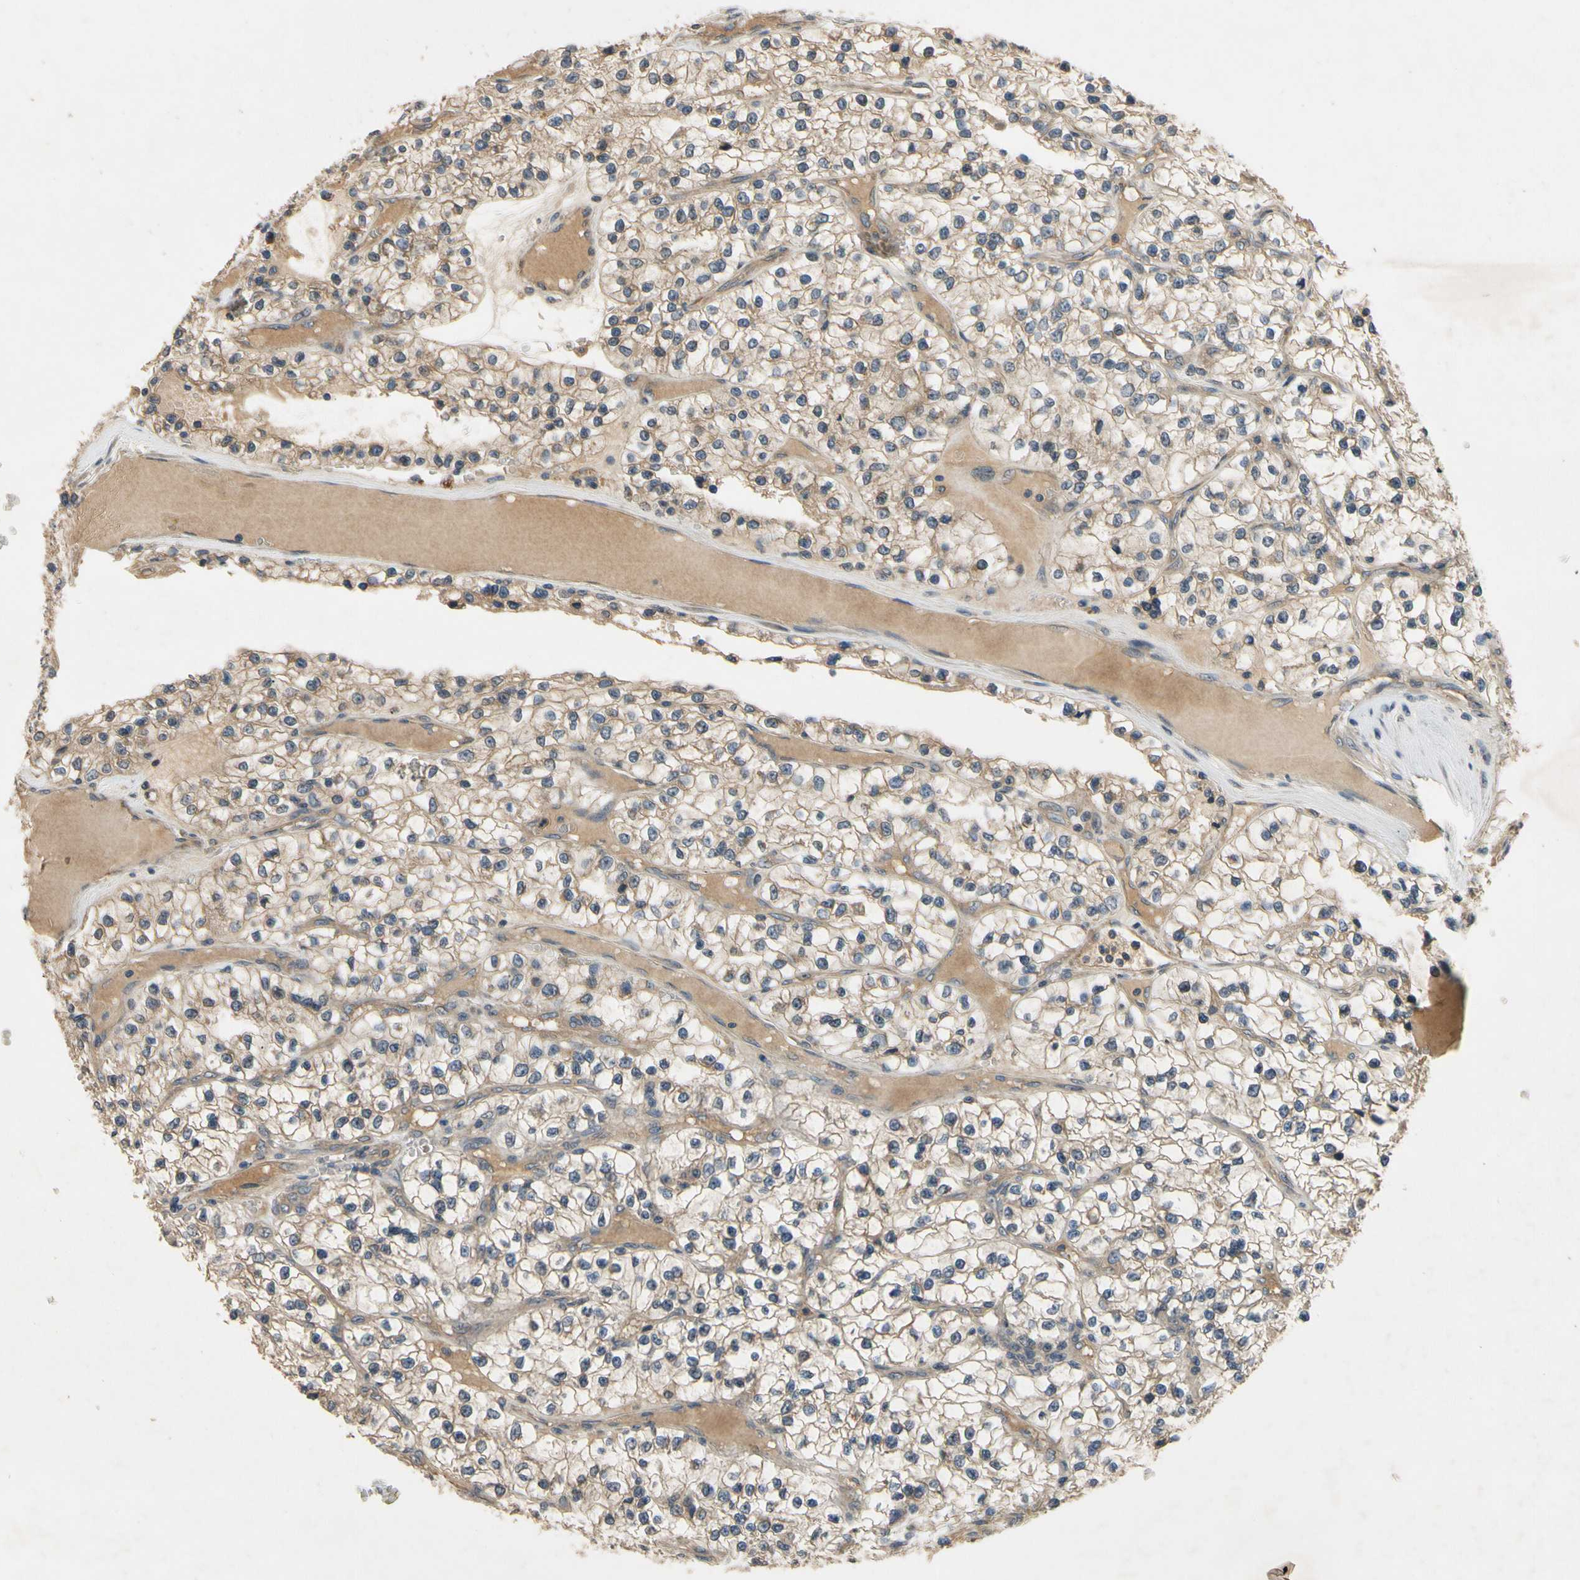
{"staining": {"intensity": "weak", "quantity": "25%-75%", "location": "cytoplasmic/membranous"}, "tissue": "renal cancer", "cell_type": "Tumor cells", "image_type": "cancer", "snomed": [{"axis": "morphology", "description": "Adenocarcinoma, NOS"}, {"axis": "topography", "description": "Kidney"}], "caption": "A high-resolution micrograph shows IHC staining of renal cancer (adenocarcinoma), which displays weak cytoplasmic/membranous positivity in about 25%-75% of tumor cells. The protein is shown in brown color, while the nuclei are stained blue.", "gene": "ALKBH3", "patient": {"sex": "female", "age": 57}}